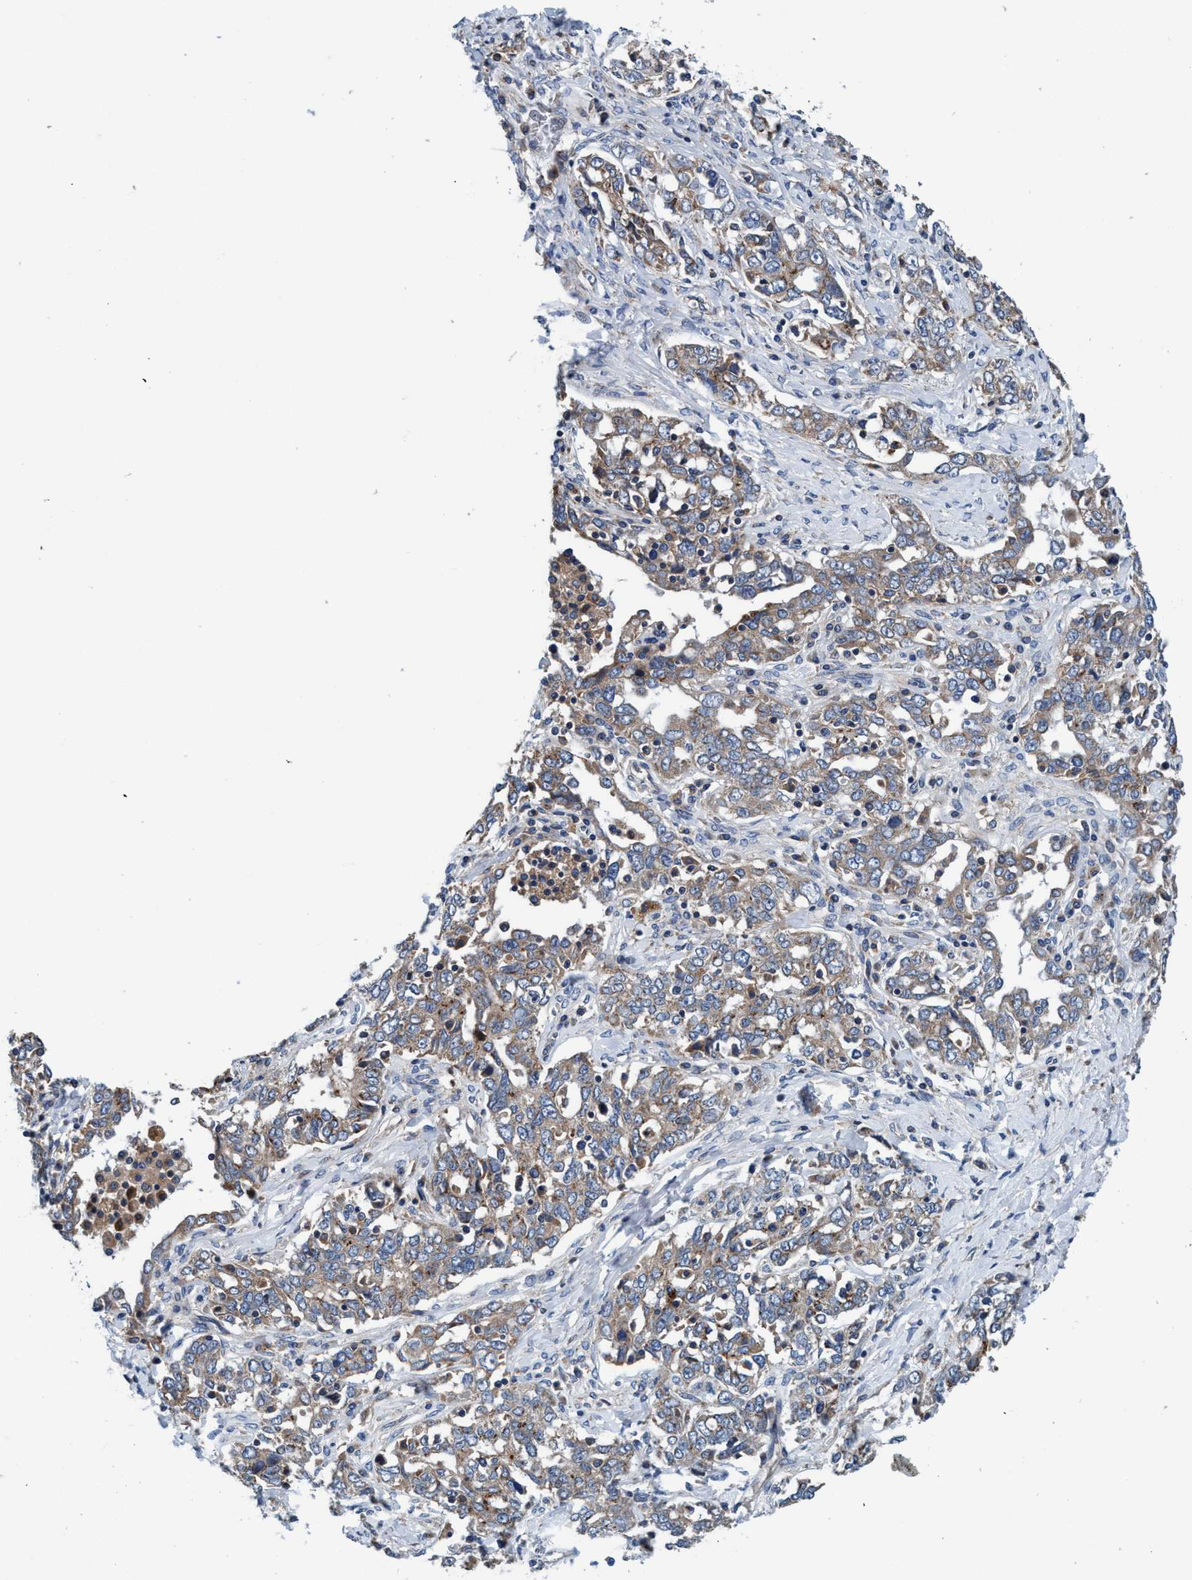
{"staining": {"intensity": "weak", "quantity": "25%-75%", "location": "cytoplasmic/membranous"}, "tissue": "ovarian cancer", "cell_type": "Tumor cells", "image_type": "cancer", "snomed": [{"axis": "morphology", "description": "Cystadenocarcinoma, mucinous, NOS"}, {"axis": "topography", "description": "Ovary"}], "caption": "Brown immunohistochemical staining in human ovarian mucinous cystadenocarcinoma reveals weak cytoplasmic/membranous staining in approximately 25%-75% of tumor cells. (DAB IHC, brown staining for protein, blue staining for nuclei).", "gene": "ENDOG", "patient": {"sex": "female", "age": 73}}